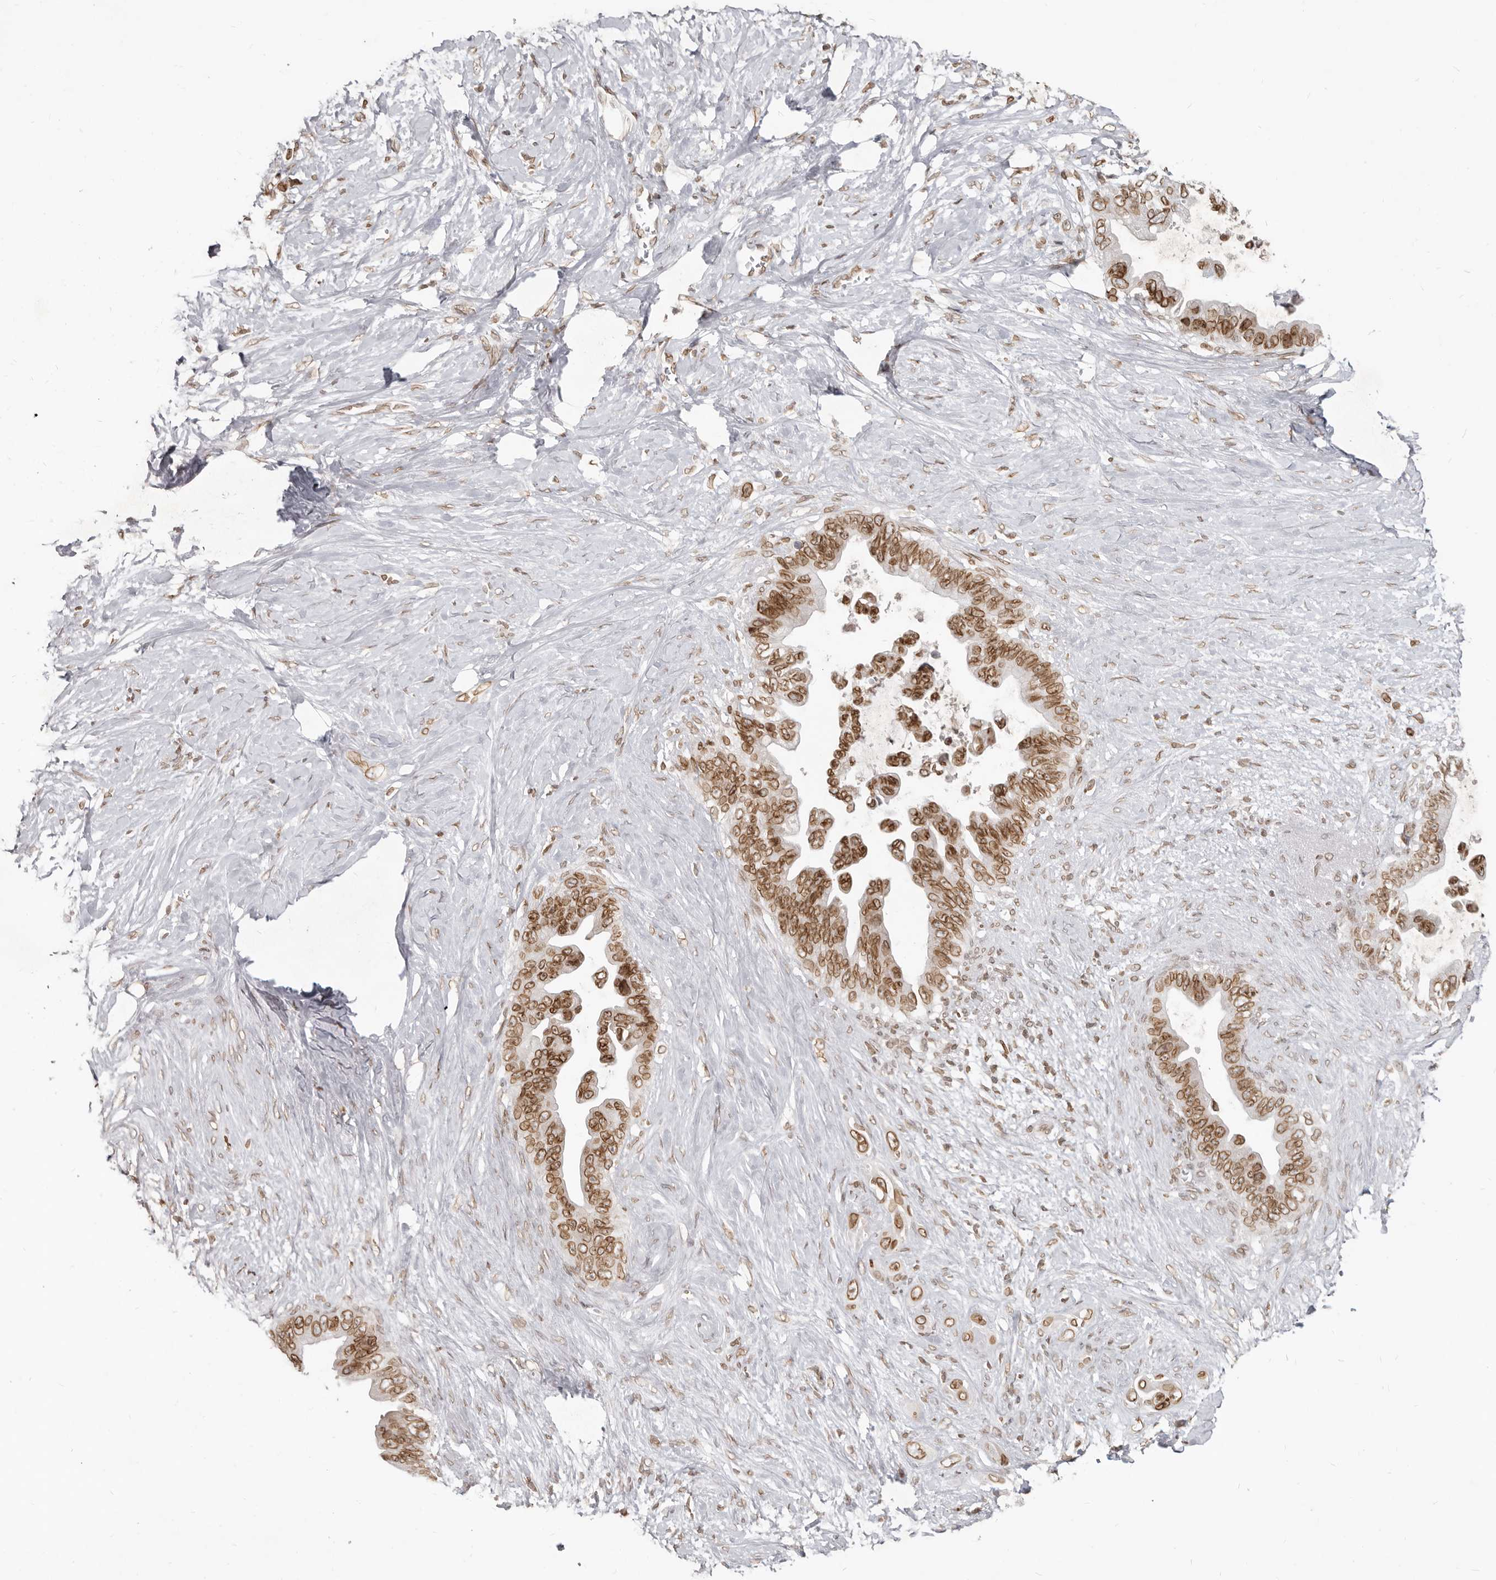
{"staining": {"intensity": "moderate", "quantity": ">75%", "location": "cytoplasmic/membranous,nuclear"}, "tissue": "pancreatic cancer", "cell_type": "Tumor cells", "image_type": "cancer", "snomed": [{"axis": "morphology", "description": "Adenocarcinoma, NOS"}, {"axis": "topography", "description": "Pancreas"}], "caption": "Moderate cytoplasmic/membranous and nuclear protein positivity is present in about >75% of tumor cells in pancreatic adenocarcinoma. The protein is shown in brown color, while the nuclei are stained blue.", "gene": "NUP153", "patient": {"sex": "female", "age": 72}}